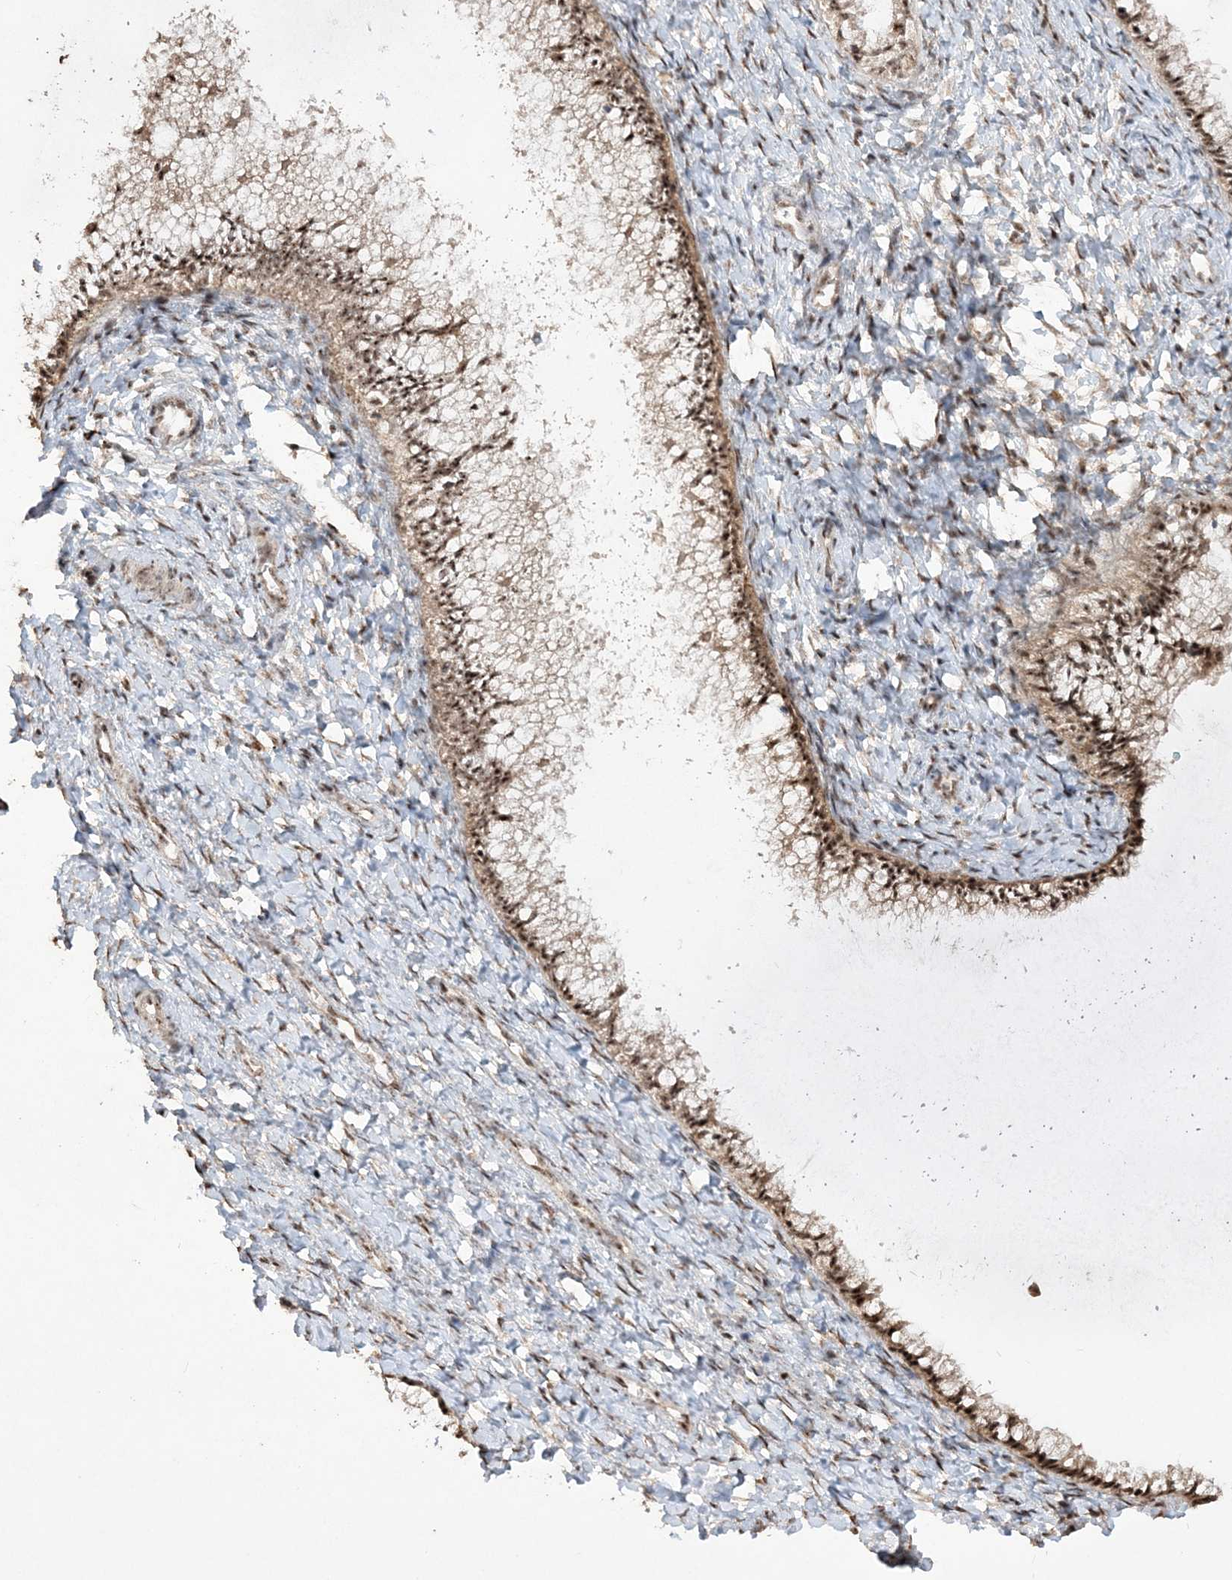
{"staining": {"intensity": "strong", "quantity": ">75%", "location": "nuclear"}, "tissue": "cervix", "cell_type": "Glandular cells", "image_type": "normal", "snomed": [{"axis": "morphology", "description": "Normal tissue, NOS"}, {"axis": "morphology", "description": "Adenocarcinoma, NOS"}, {"axis": "topography", "description": "Cervix"}], "caption": "The image reveals immunohistochemical staining of normal cervix. There is strong nuclear staining is identified in approximately >75% of glandular cells. Using DAB (3,3'-diaminobenzidine) (brown) and hematoxylin (blue) stains, captured at high magnification using brightfield microscopy.", "gene": "POLR3B", "patient": {"sex": "female", "age": 29}}